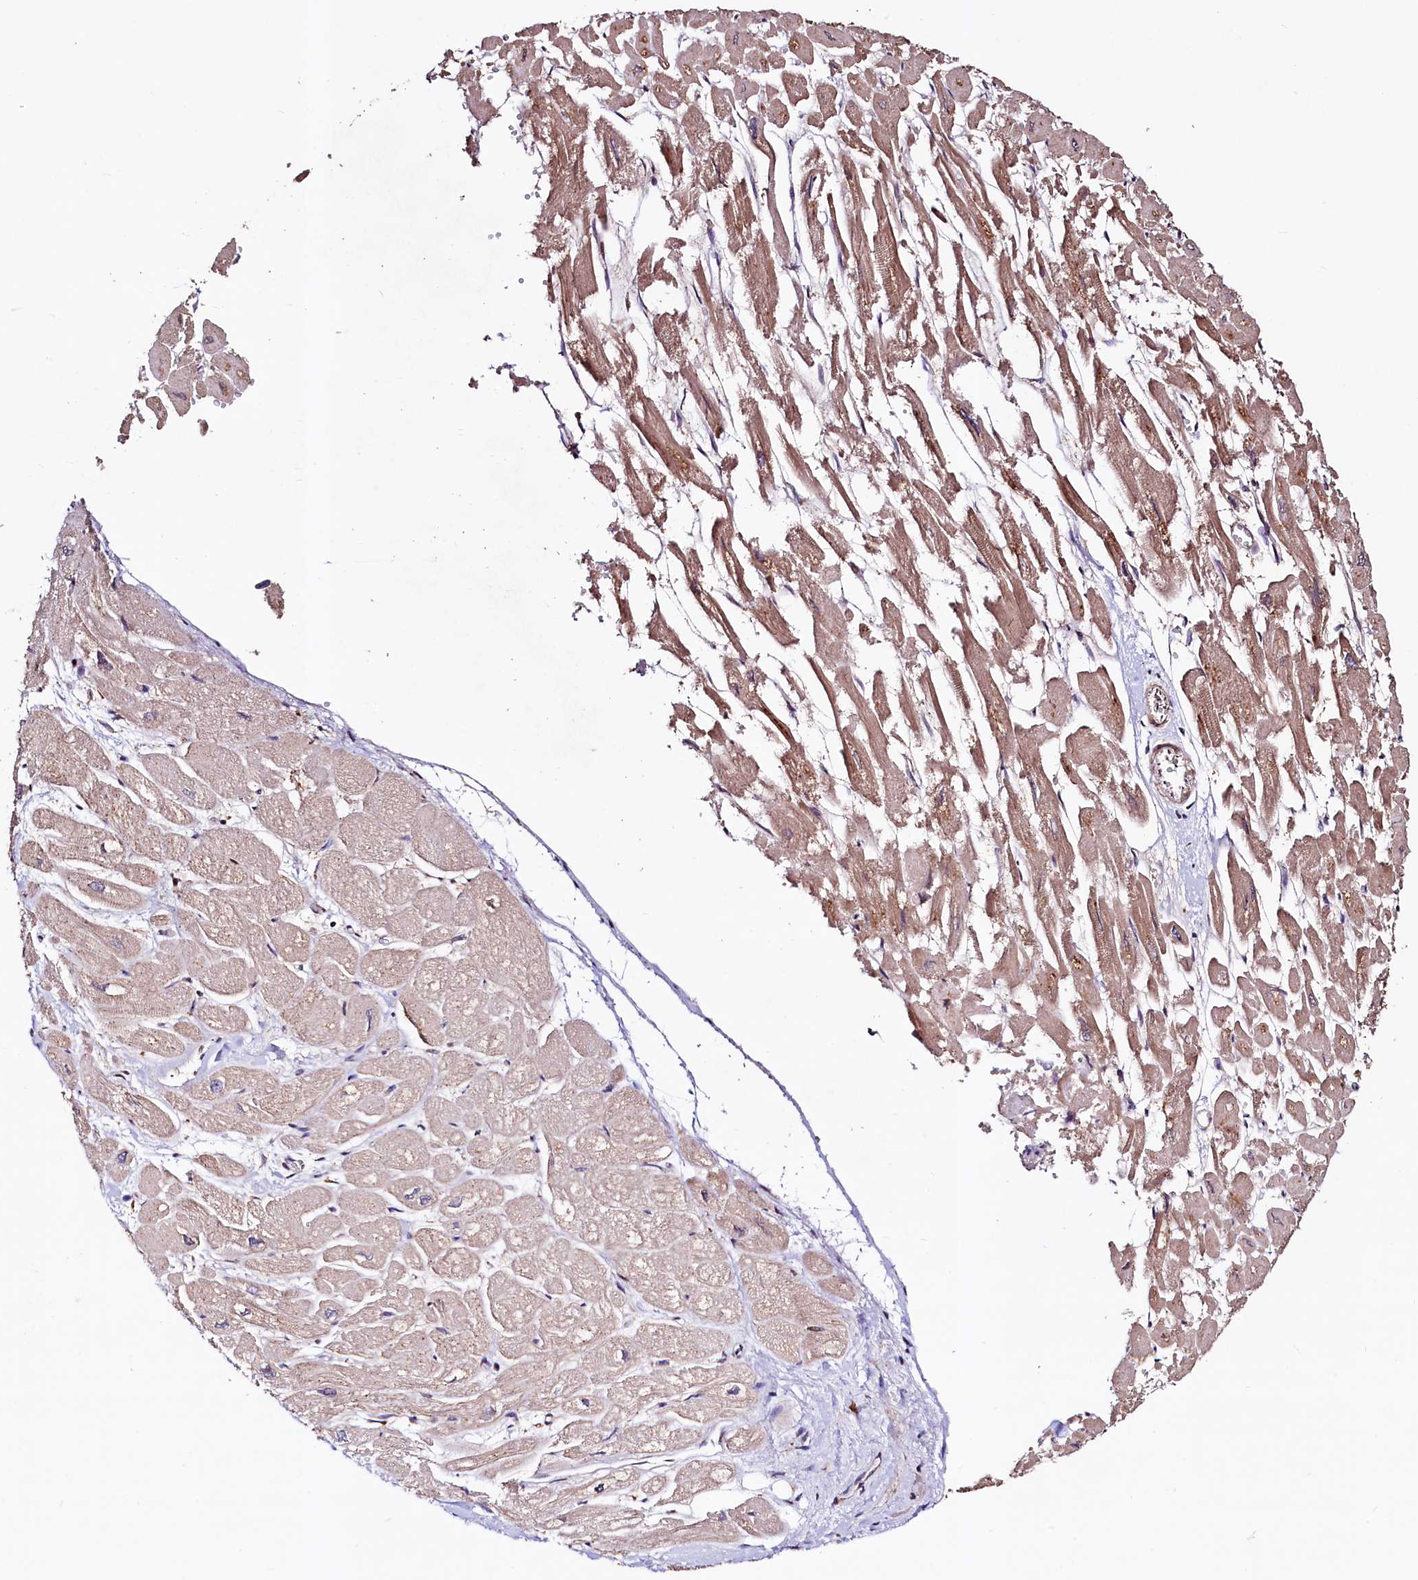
{"staining": {"intensity": "moderate", "quantity": ">75%", "location": "cytoplasmic/membranous,nuclear"}, "tissue": "heart muscle", "cell_type": "Cardiomyocytes", "image_type": "normal", "snomed": [{"axis": "morphology", "description": "Normal tissue, NOS"}, {"axis": "topography", "description": "Heart"}], "caption": "This micrograph reveals immunohistochemistry staining of benign human heart muscle, with medium moderate cytoplasmic/membranous,nuclear staining in about >75% of cardiomyocytes.", "gene": "C5orf15", "patient": {"sex": "male", "age": 54}}